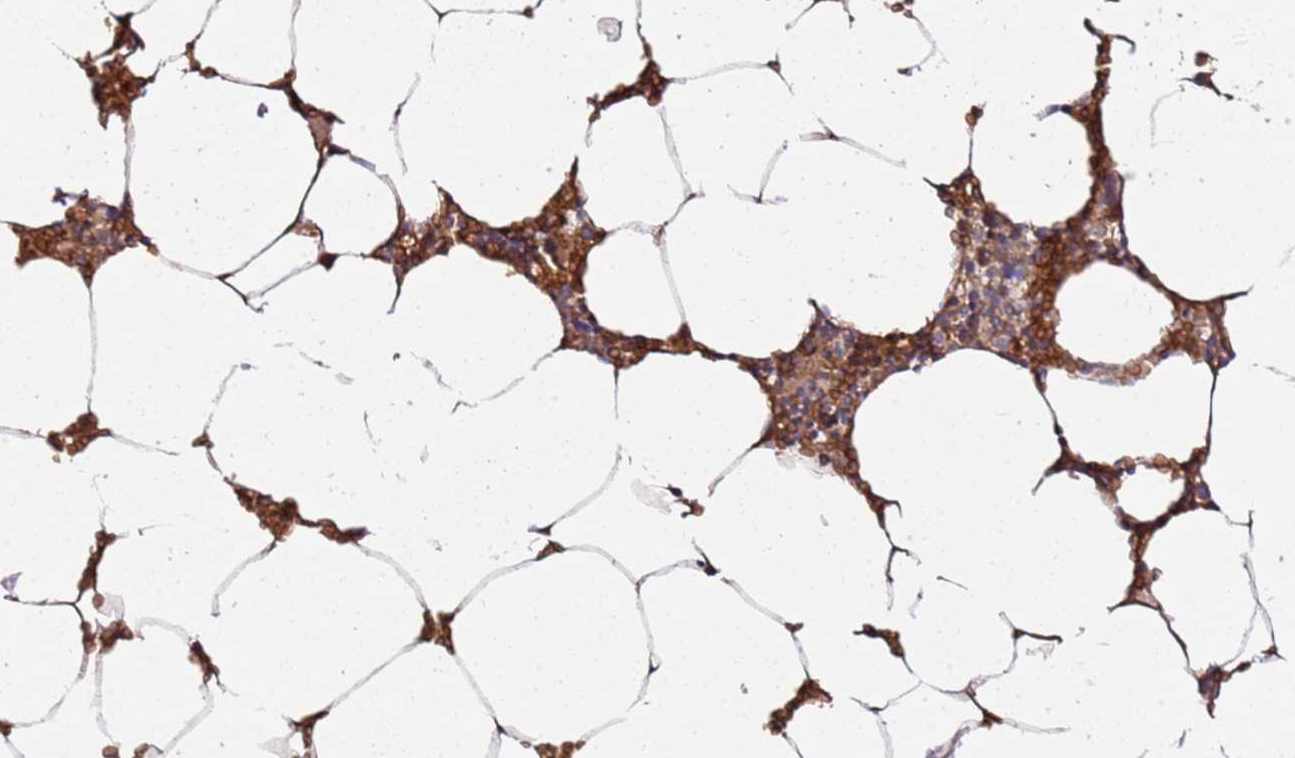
{"staining": {"intensity": "moderate", "quantity": ">75%", "location": "cytoplasmic/membranous"}, "tissue": "bone marrow", "cell_type": "Hematopoietic cells", "image_type": "normal", "snomed": [{"axis": "morphology", "description": "Normal tissue, NOS"}, {"axis": "topography", "description": "Bone marrow"}], "caption": "Immunohistochemistry (IHC) image of benign bone marrow: human bone marrow stained using immunohistochemistry (IHC) shows medium levels of moderate protein expression localized specifically in the cytoplasmic/membranous of hematopoietic cells, appearing as a cytoplasmic/membranous brown color.", "gene": "TM2D2", "patient": {"sex": "male", "age": 70}}